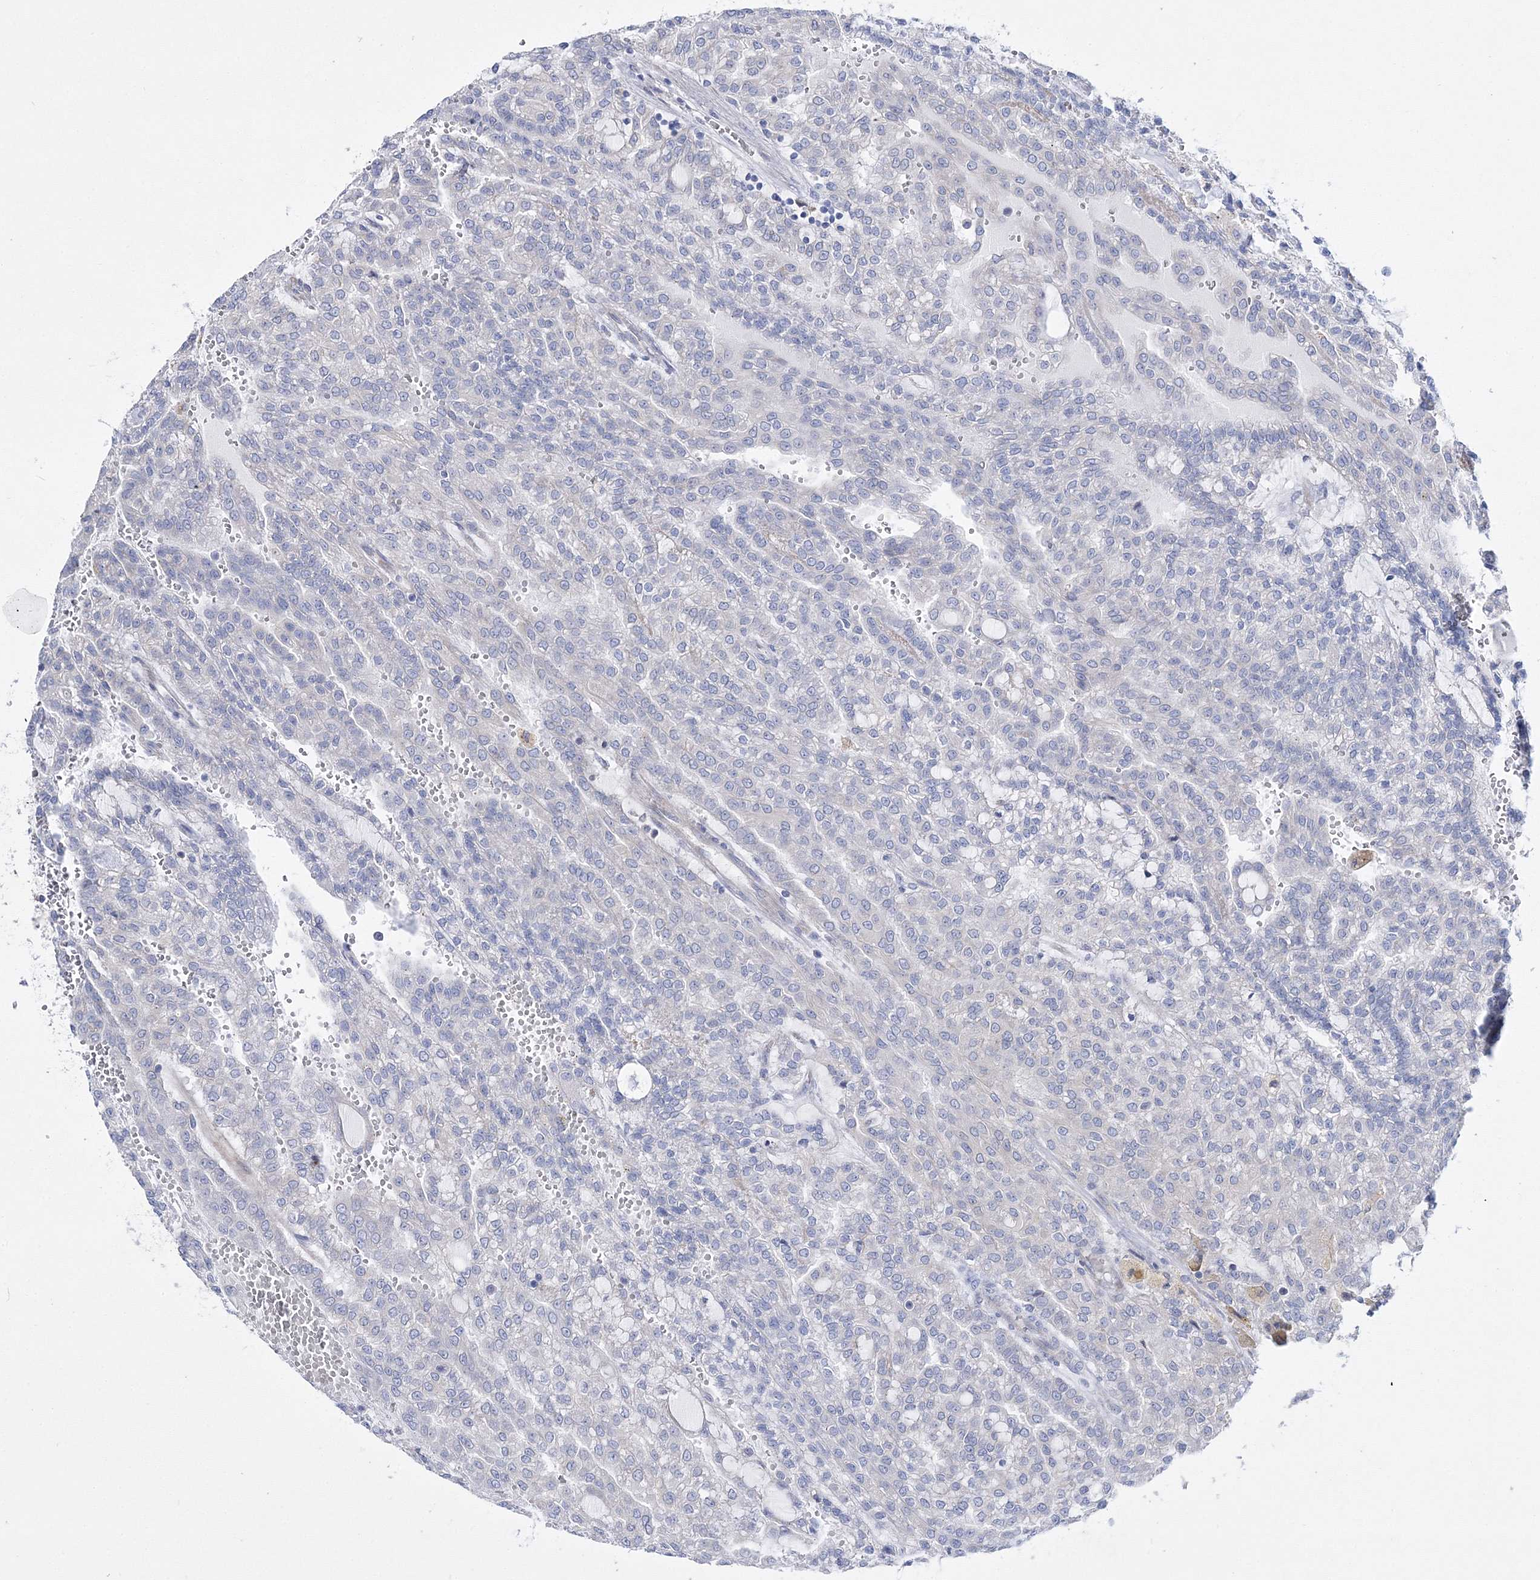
{"staining": {"intensity": "negative", "quantity": "none", "location": "none"}, "tissue": "renal cancer", "cell_type": "Tumor cells", "image_type": "cancer", "snomed": [{"axis": "morphology", "description": "Adenocarcinoma, NOS"}, {"axis": "topography", "description": "Kidney"}], "caption": "An image of renal cancer (adenocarcinoma) stained for a protein displays no brown staining in tumor cells.", "gene": "ARHGAP32", "patient": {"sex": "male", "age": 63}}